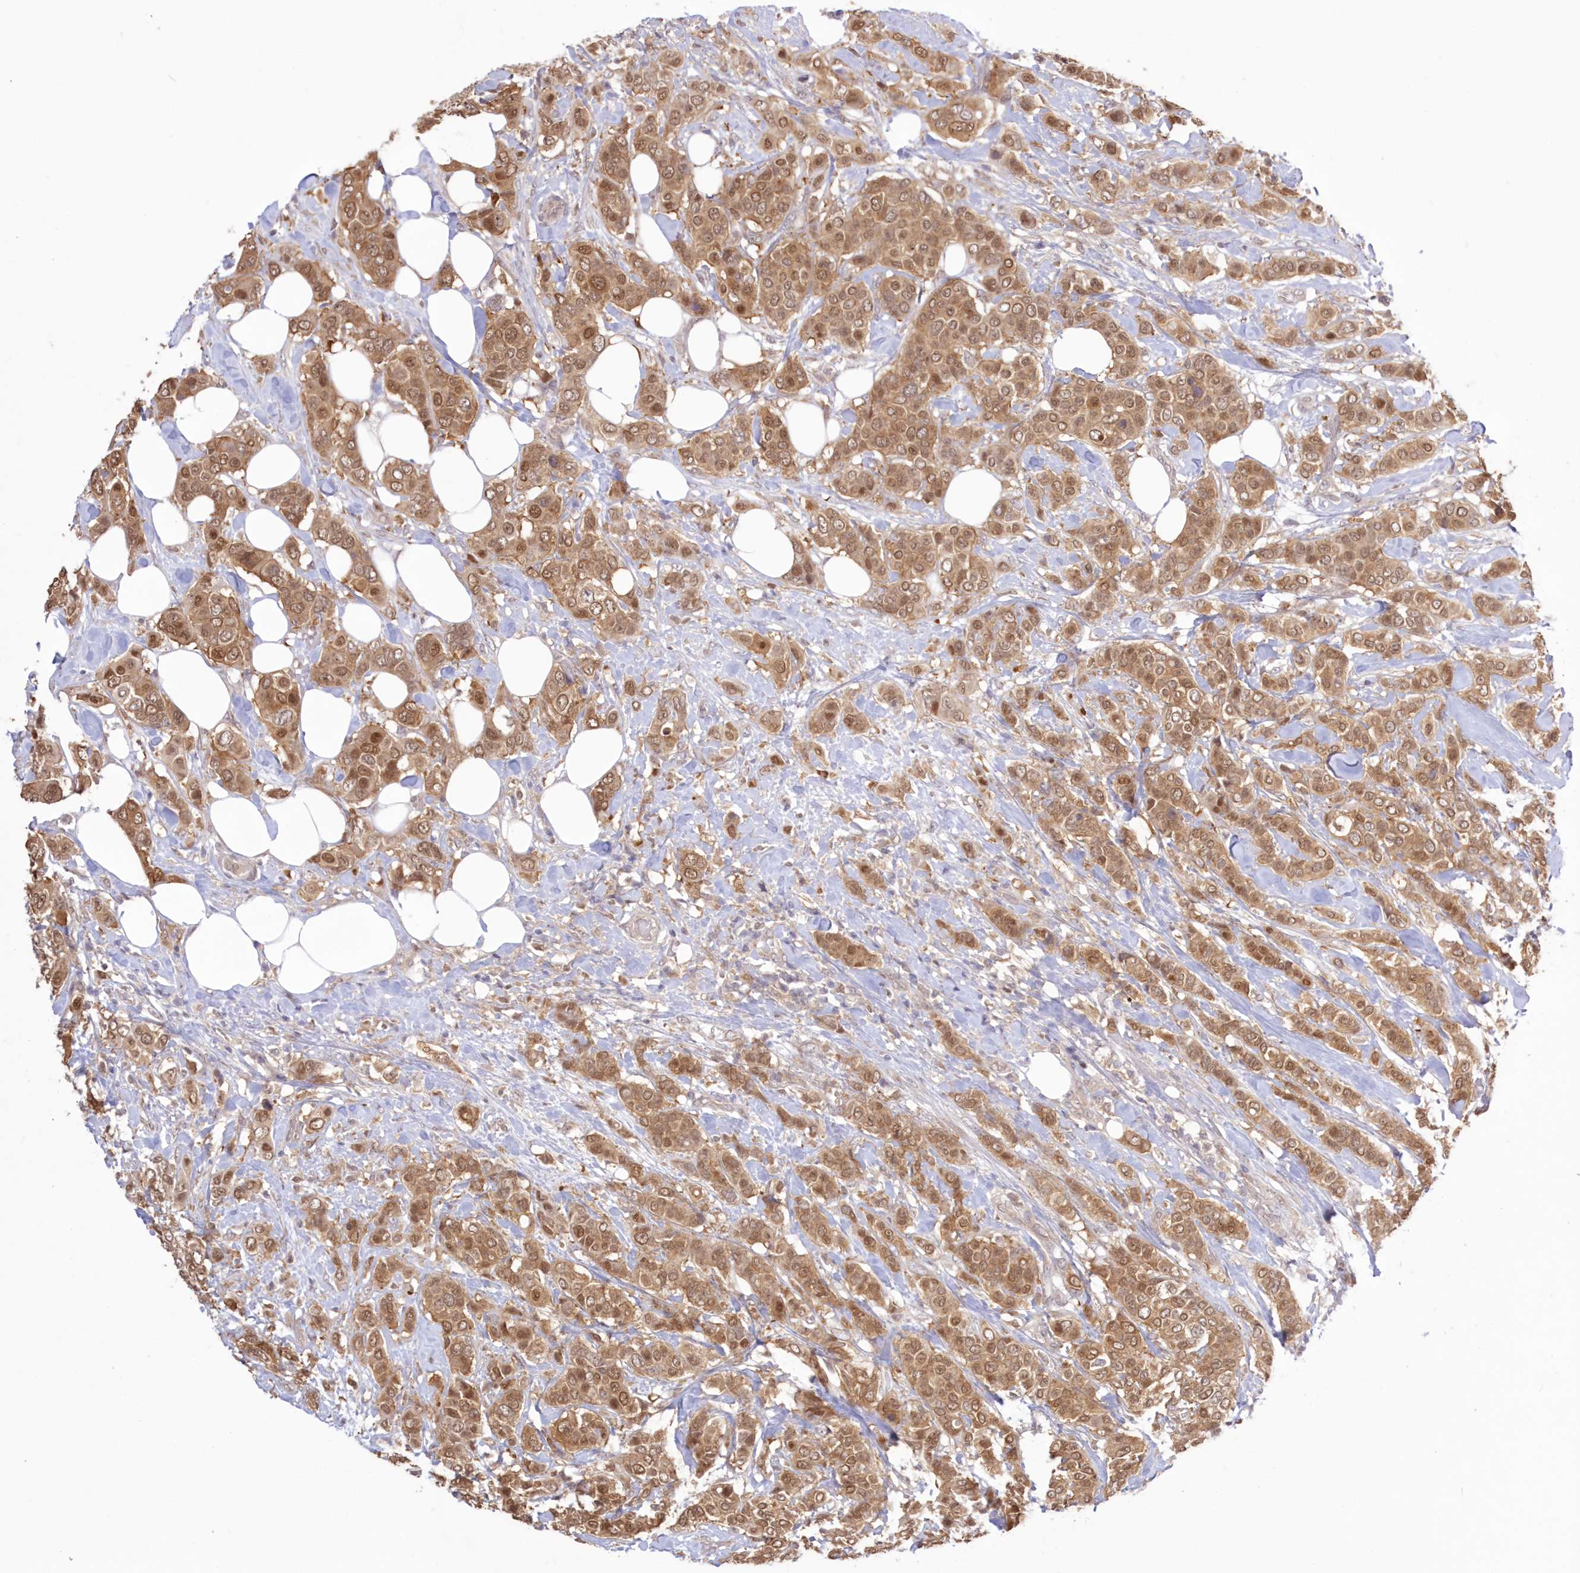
{"staining": {"intensity": "moderate", "quantity": ">75%", "location": "cytoplasmic/membranous,nuclear"}, "tissue": "breast cancer", "cell_type": "Tumor cells", "image_type": "cancer", "snomed": [{"axis": "morphology", "description": "Lobular carcinoma"}, {"axis": "topography", "description": "Breast"}], "caption": "A high-resolution micrograph shows immunohistochemistry staining of breast cancer (lobular carcinoma), which shows moderate cytoplasmic/membranous and nuclear expression in approximately >75% of tumor cells.", "gene": "RNPEP", "patient": {"sex": "female", "age": 51}}